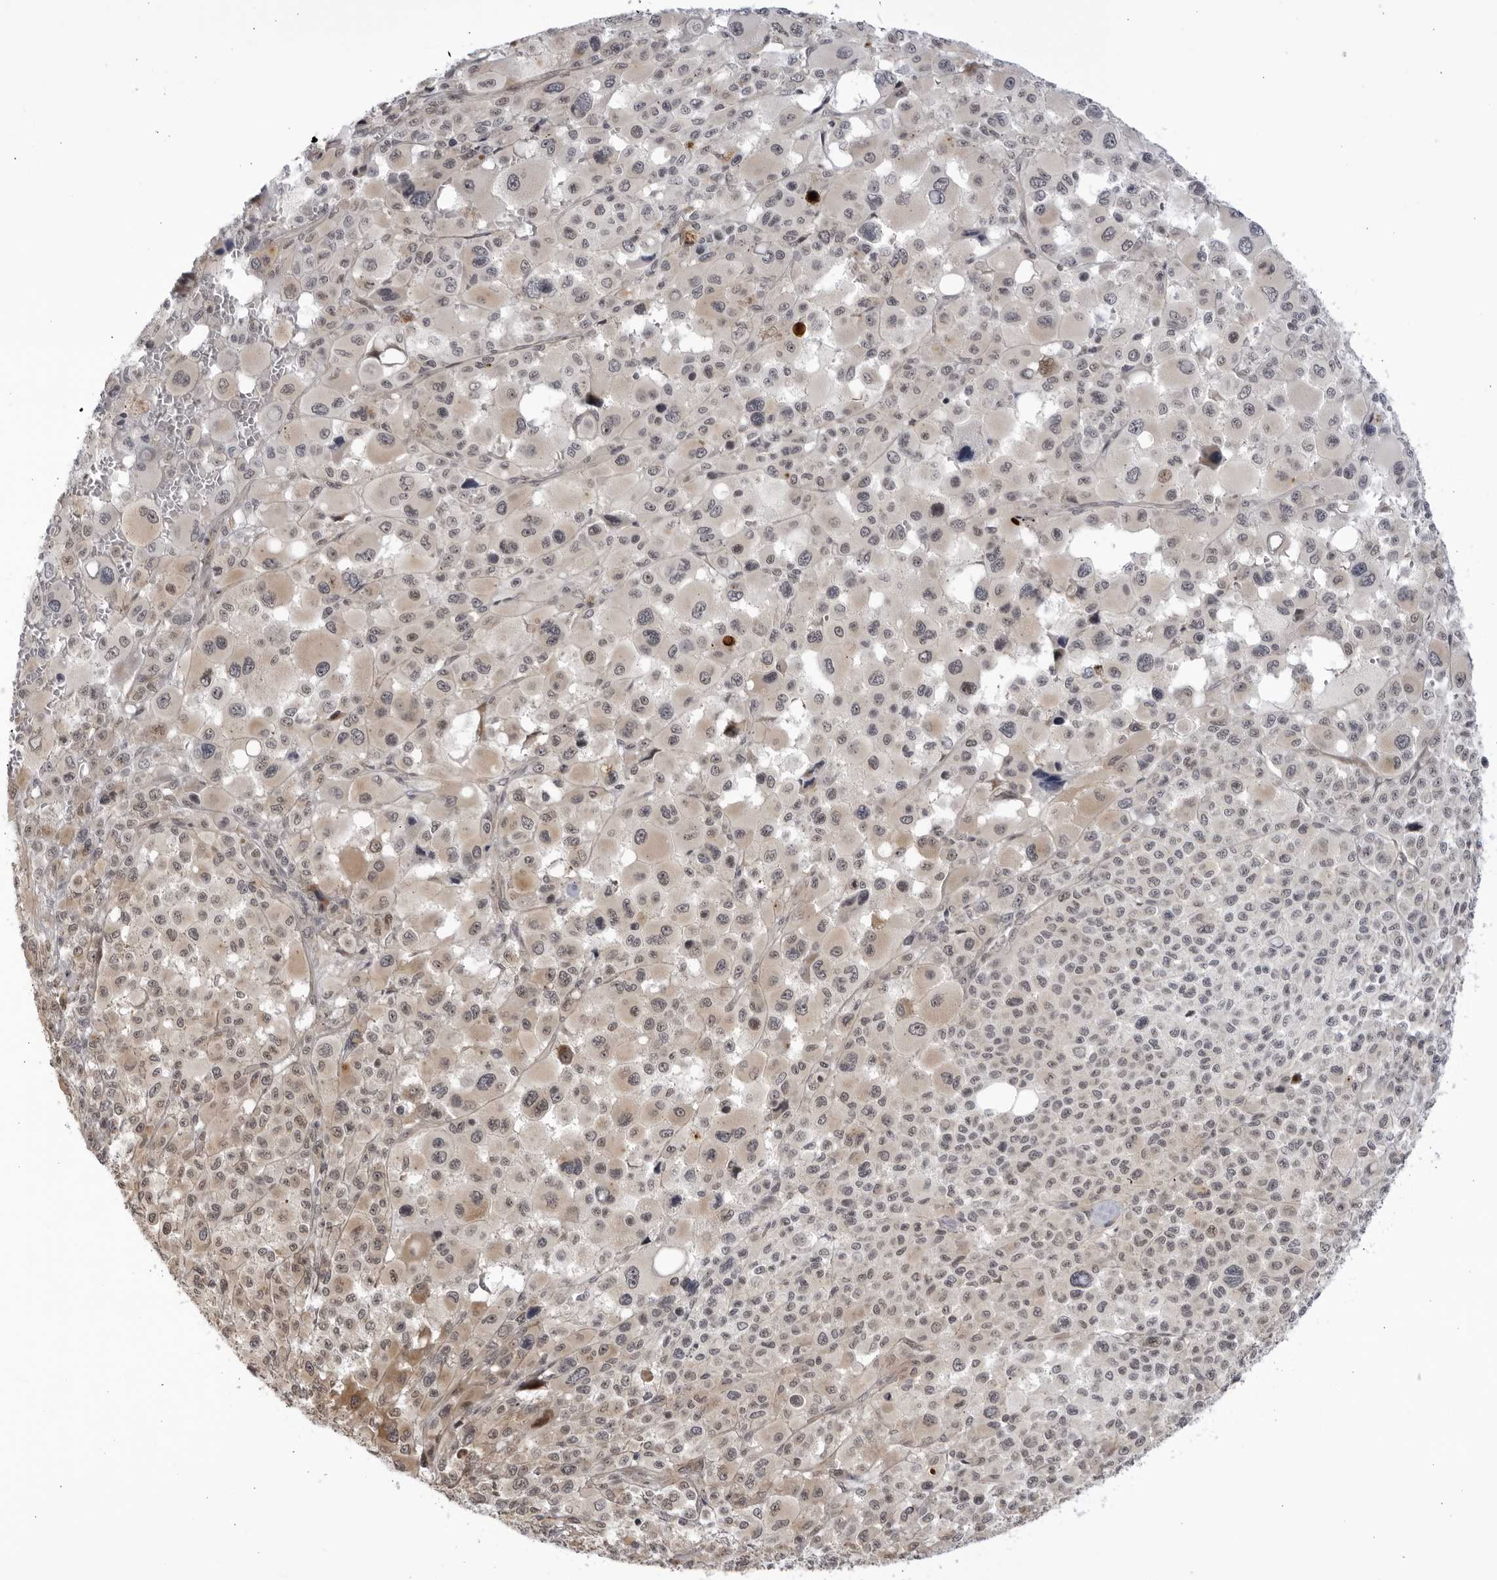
{"staining": {"intensity": "negative", "quantity": "none", "location": "none"}, "tissue": "melanoma", "cell_type": "Tumor cells", "image_type": "cancer", "snomed": [{"axis": "morphology", "description": "Malignant melanoma, Metastatic site"}, {"axis": "topography", "description": "Skin"}], "caption": "This is an IHC histopathology image of human malignant melanoma (metastatic site). There is no staining in tumor cells.", "gene": "CNBD1", "patient": {"sex": "female", "age": 74}}